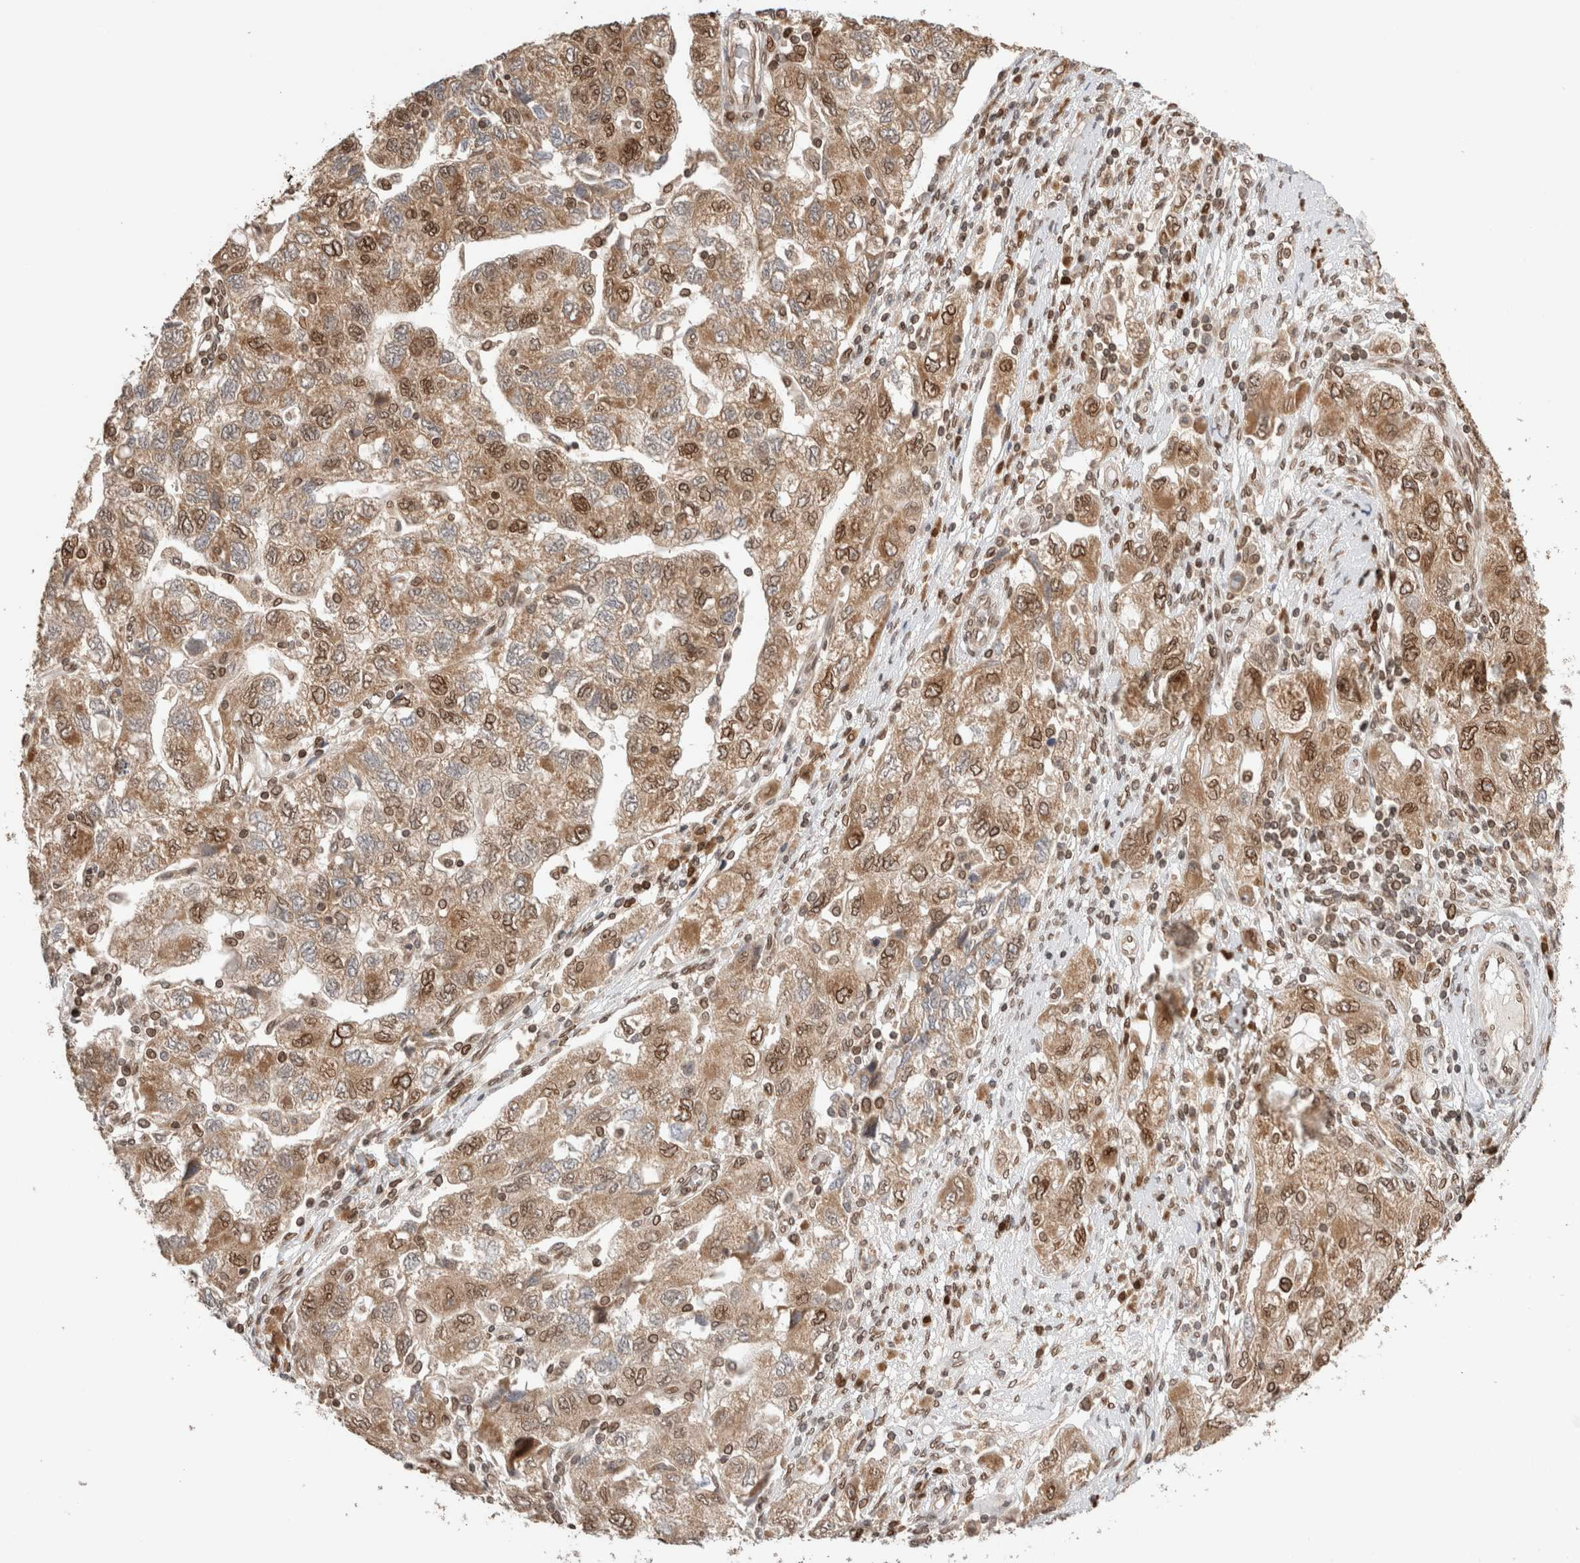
{"staining": {"intensity": "moderate", "quantity": ">75%", "location": "cytoplasmic/membranous,nuclear"}, "tissue": "ovarian cancer", "cell_type": "Tumor cells", "image_type": "cancer", "snomed": [{"axis": "morphology", "description": "Carcinoma, NOS"}, {"axis": "morphology", "description": "Cystadenocarcinoma, serous, NOS"}, {"axis": "topography", "description": "Ovary"}], "caption": "IHC histopathology image of ovarian cancer (carcinoma) stained for a protein (brown), which reveals medium levels of moderate cytoplasmic/membranous and nuclear staining in about >75% of tumor cells.", "gene": "TPR", "patient": {"sex": "female", "age": 69}}